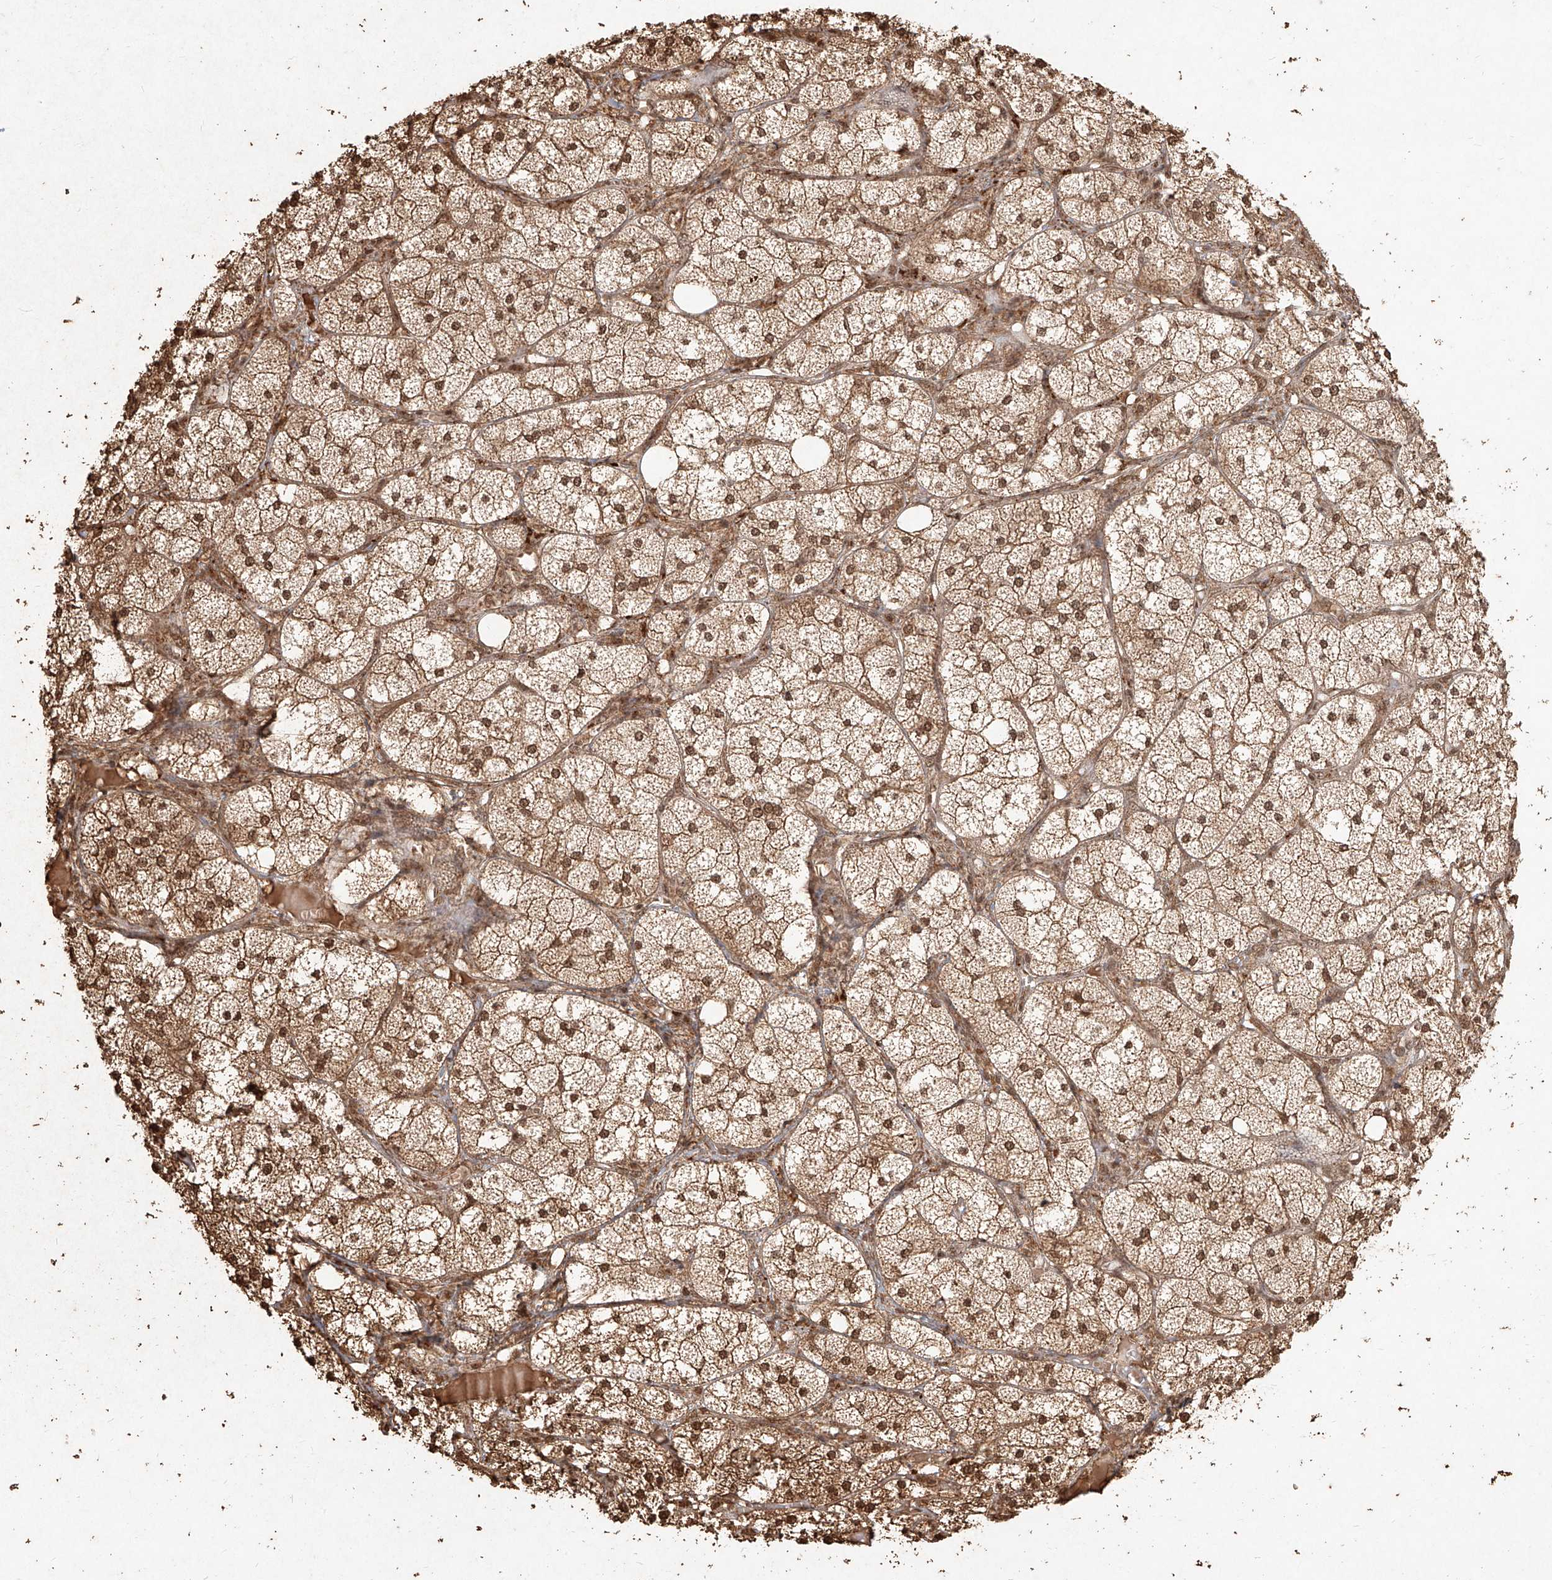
{"staining": {"intensity": "strong", "quantity": ">75%", "location": "cytoplasmic/membranous,nuclear"}, "tissue": "adrenal gland", "cell_type": "Glandular cells", "image_type": "normal", "snomed": [{"axis": "morphology", "description": "Normal tissue, NOS"}, {"axis": "topography", "description": "Adrenal gland"}], "caption": "Human adrenal gland stained with a brown dye reveals strong cytoplasmic/membranous,nuclear positive positivity in about >75% of glandular cells.", "gene": "UBE2K", "patient": {"sex": "female", "age": 61}}